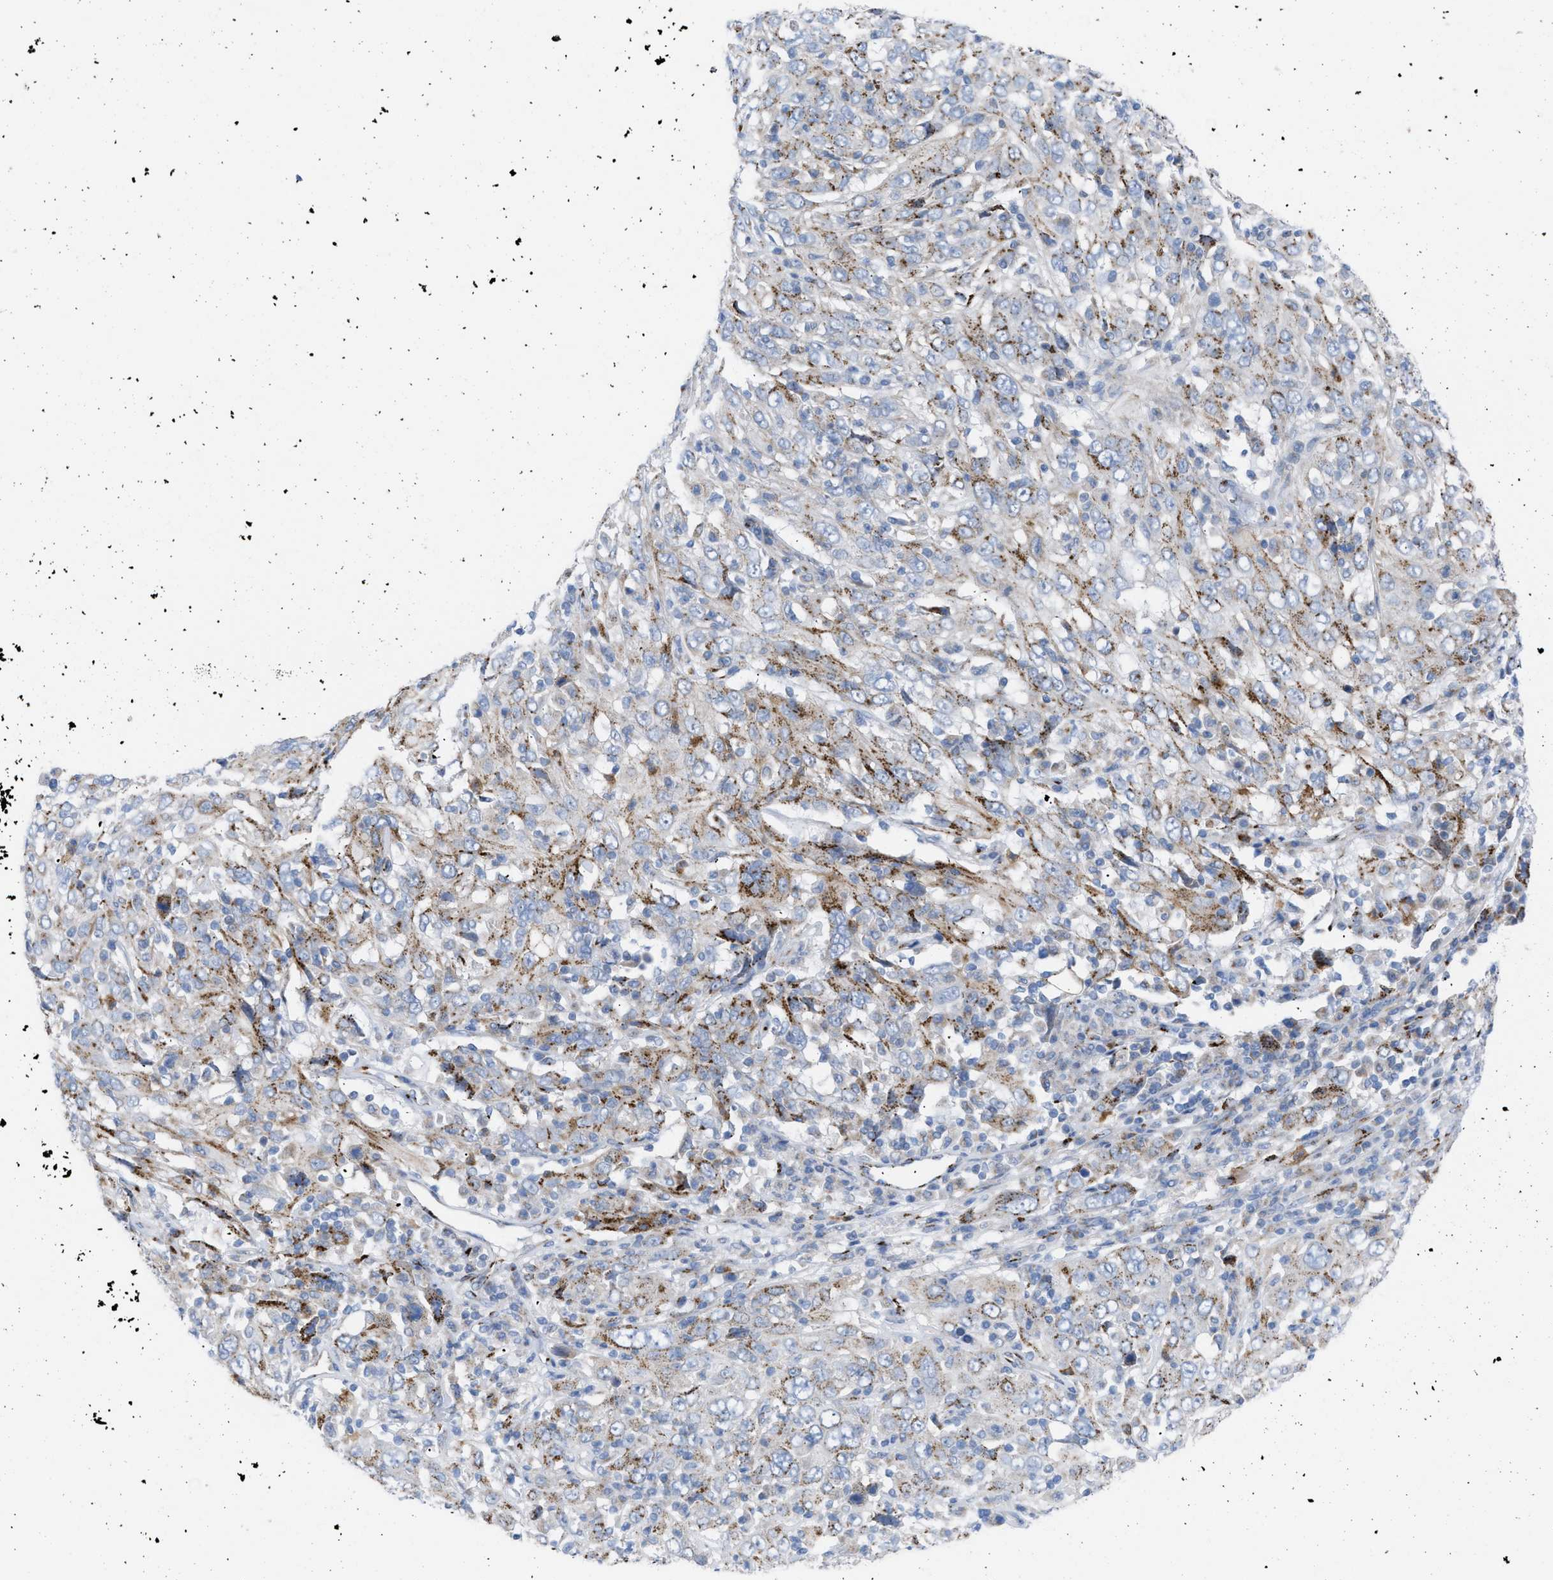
{"staining": {"intensity": "moderate", "quantity": ">75%", "location": "cytoplasmic/membranous"}, "tissue": "cervical cancer", "cell_type": "Tumor cells", "image_type": "cancer", "snomed": [{"axis": "morphology", "description": "Squamous cell carcinoma, NOS"}, {"axis": "topography", "description": "Cervix"}], "caption": "Immunohistochemical staining of human squamous cell carcinoma (cervical) reveals medium levels of moderate cytoplasmic/membranous positivity in about >75% of tumor cells.", "gene": "TMEM17", "patient": {"sex": "female", "age": 46}}